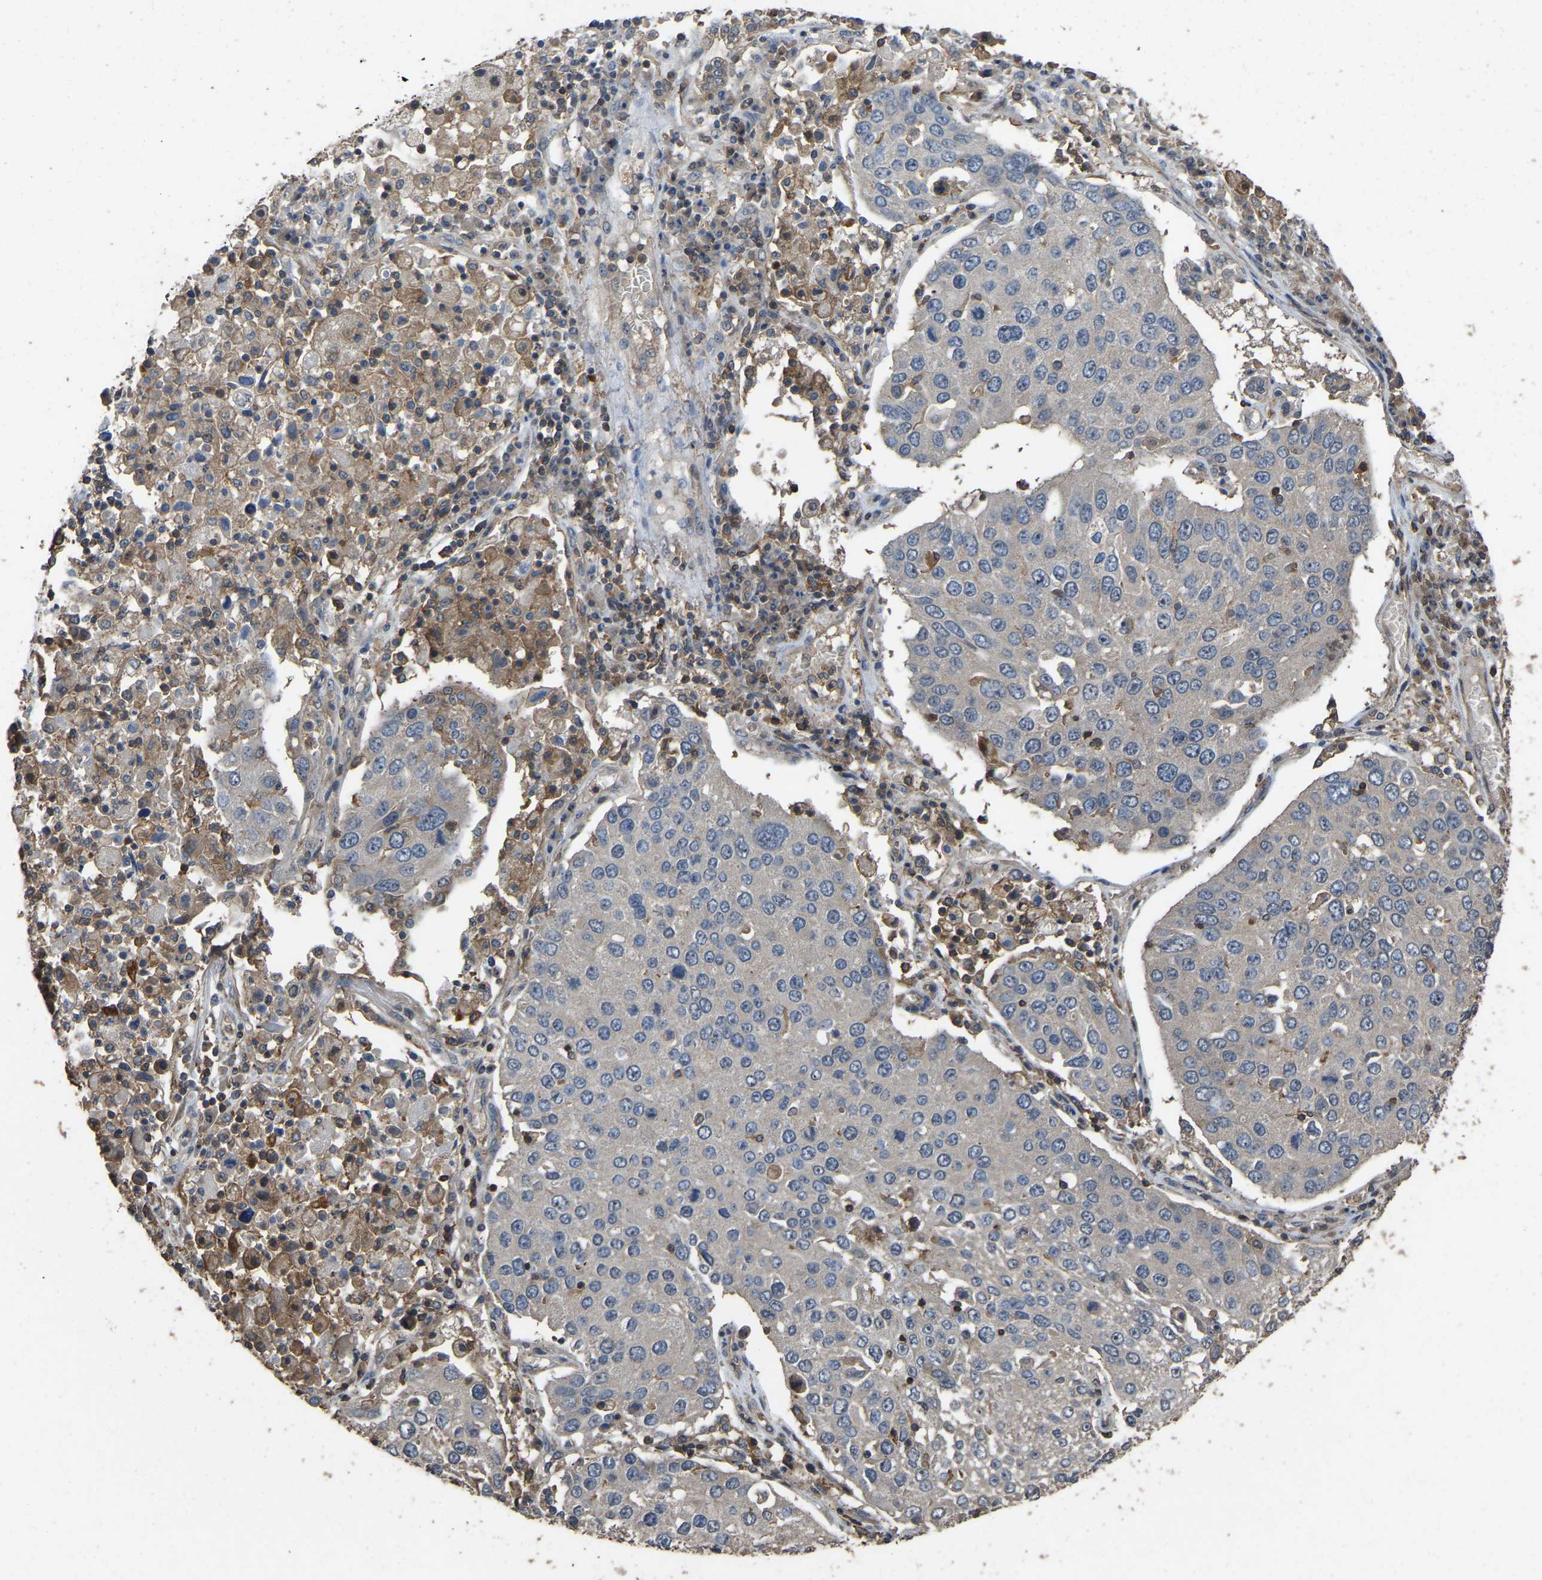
{"staining": {"intensity": "negative", "quantity": "none", "location": "none"}, "tissue": "lung cancer", "cell_type": "Tumor cells", "image_type": "cancer", "snomed": [{"axis": "morphology", "description": "Squamous cell carcinoma, NOS"}, {"axis": "topography", "description": "Lung"}], "caption": "Immunohistochemical staining of human lung cancer (squamous cell carcinoma) exhibits no significant expression in tumor cells.", "gene": "FHIT", "patient": {"sex": "male", "age": 65}}